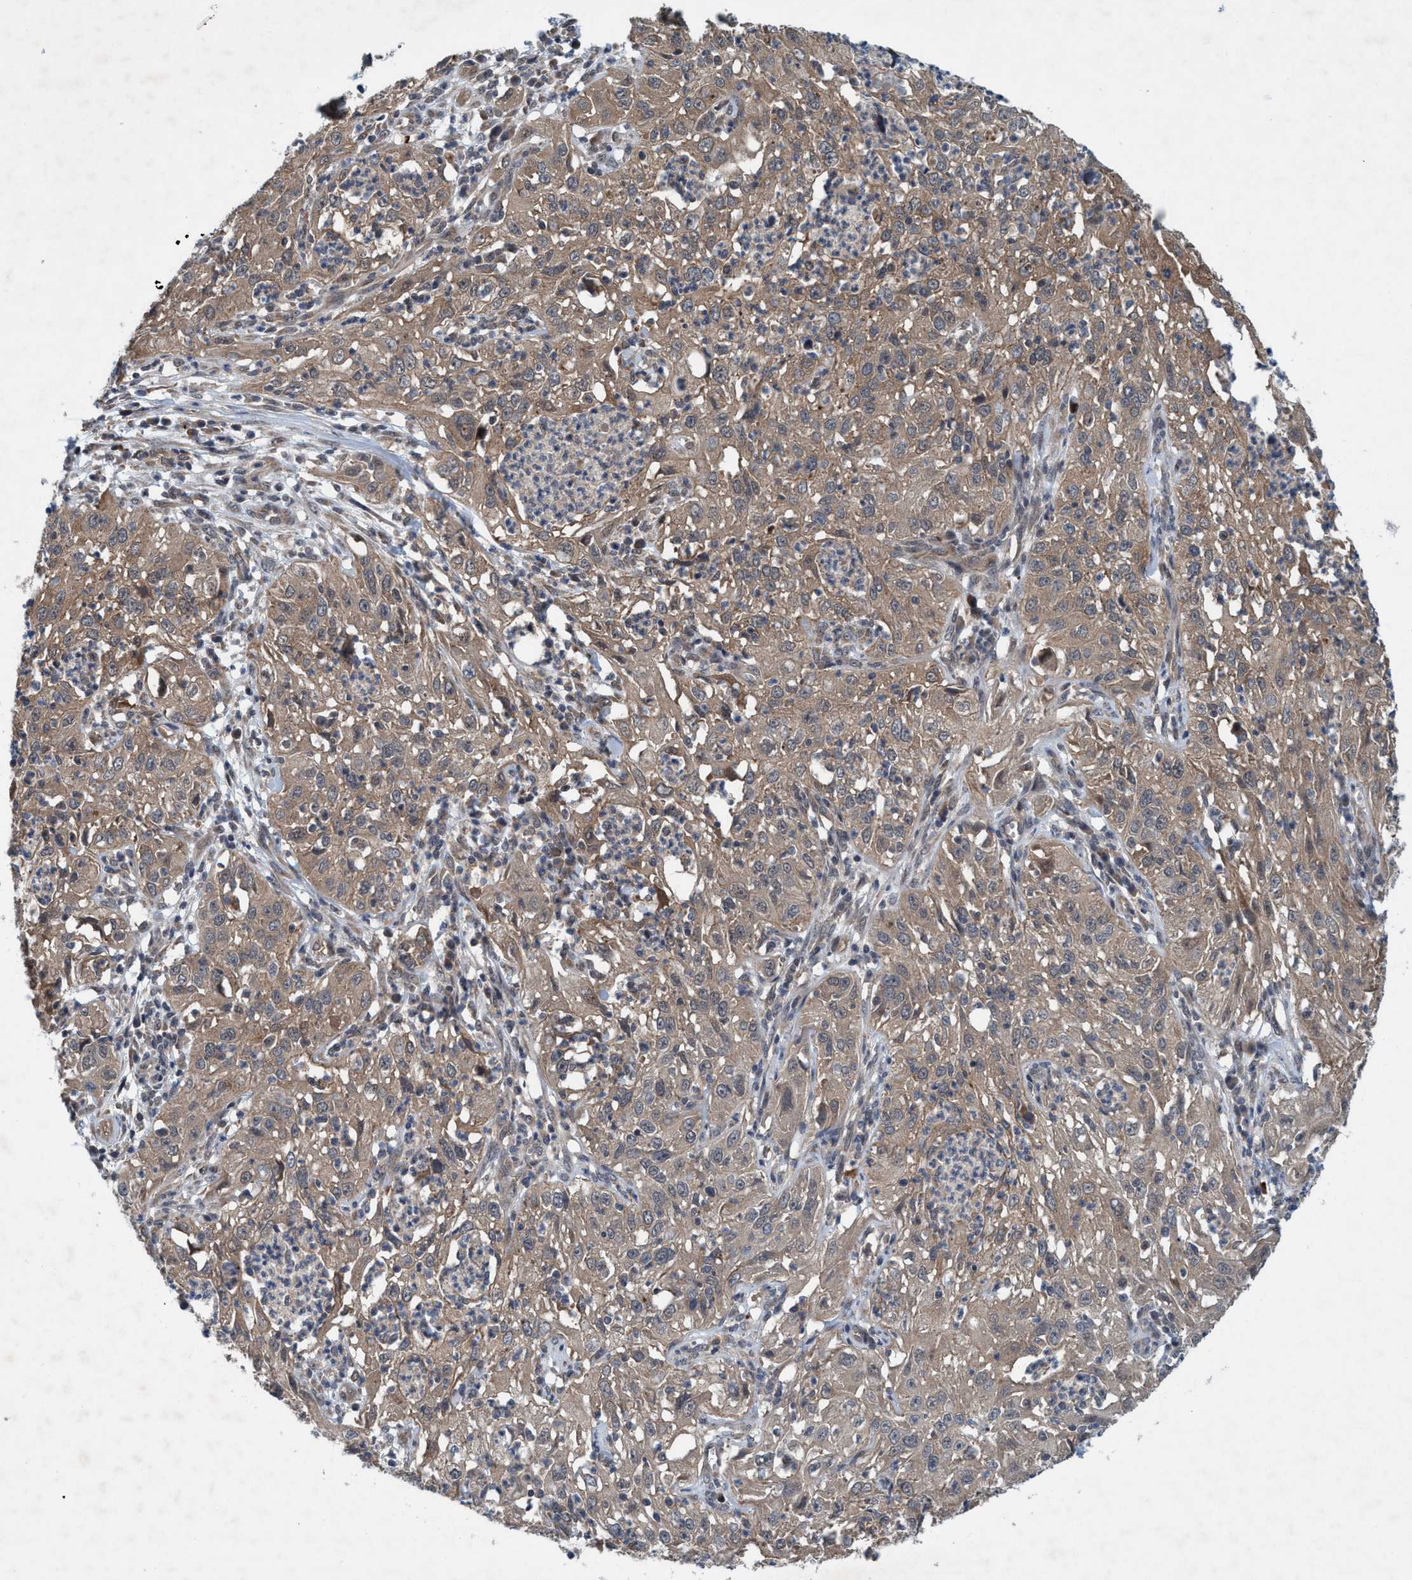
{"staining": {"intensity": "weak", "quantity": ">75%", "location": "cytoplasmic/membranous"}, "tissue": "cervical cancer", "cell_type": "Tumor cells", "image_type": "cancer", "snomed": [{"axis": "morphology", "description": "Squamous cell carcinoma, NOS"}, {"axis": "topography", "description": "Cervix"}], "caption": "Cervical squamous cell carcinoma stained with DAB IHC reveals low levels of weak cytoplasmic/membranous expression in about >75% of tumor cells.", "gene": "TRIM65", "patient": {"sex": "female", "age": 32}}